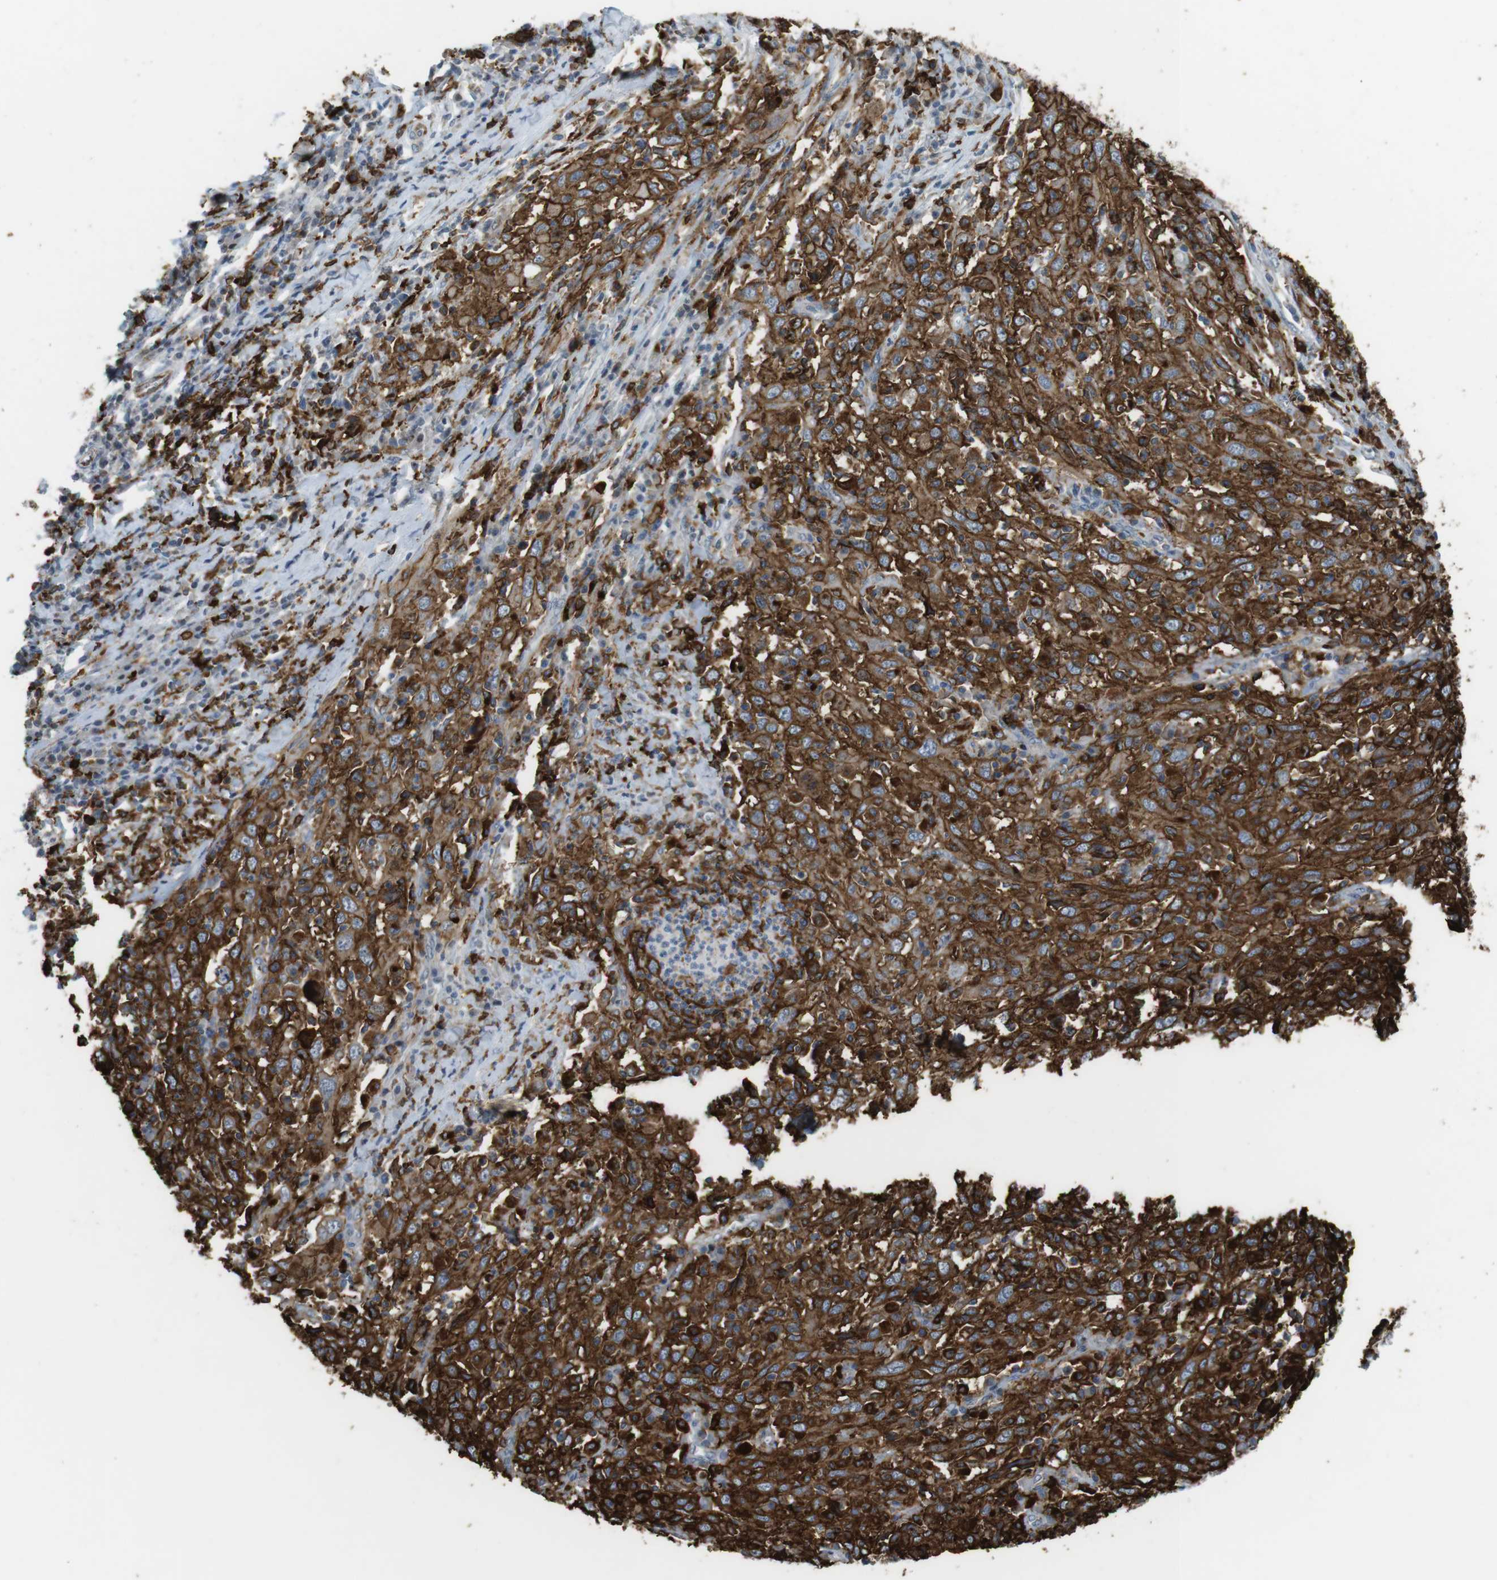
{"staining": {"intensity": "strong", "quantity": ">75%", "location": "cytoplasmic/membranous"}, "tissue": "cervical cancer", "cell_type": "Tumor cells", "image_type": "cancer", "snomed": [{"axis": "morphology", "description": "Squamous cell carcinoma, NOS"}, {"axis": "topography", "description": "Cervix"}], "caption": "Immunohistochemical staining of human cervical squamous cell carcinoma exhibits strong cytoplasmic/membranous protein expression in about >75% of tumor cells. (brown staining indicates protein expression, while blue staining denotes nuclei).", "gene": "HLA-DRA", "patient": {"sex": "female", "age": 46}}